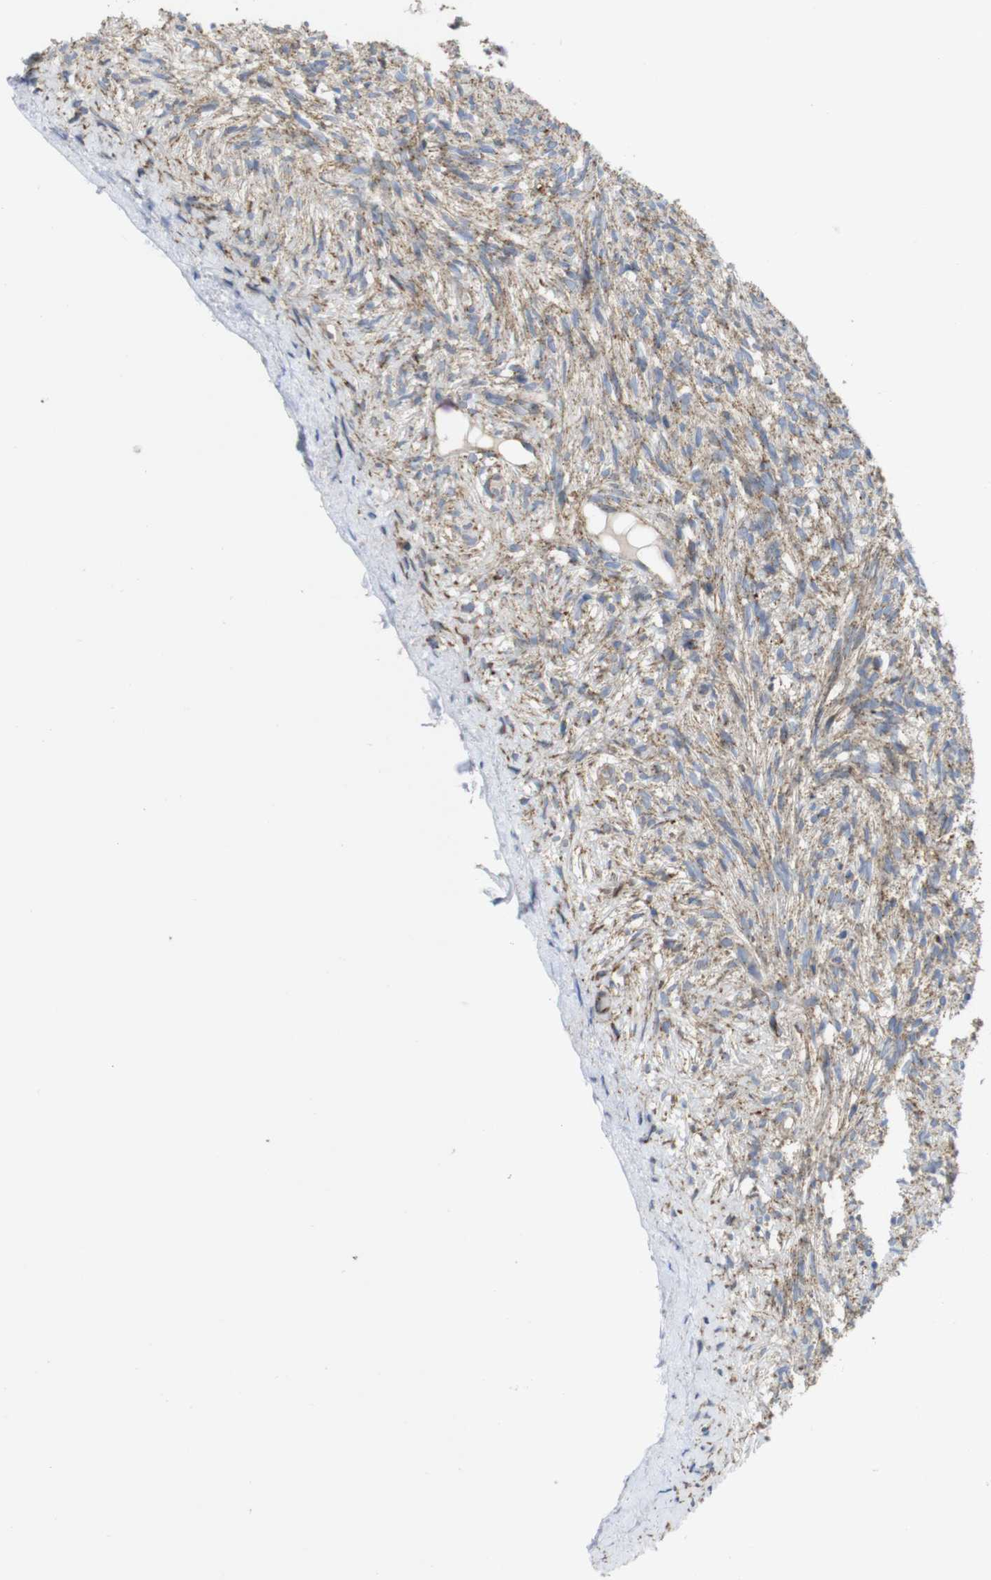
{"staining": {"intensity": "moderate", "quantity": "25%-75%", "location": "cytoplasmic/membranous"}, "tissue": "ovary", "cell_type": "Ovarian stroma cells", "image_type": "normal", "snomed": [{"axis": "morphology", "description": "Normal tissue, NOS"}, {"axis": "topography", "description": "Ovary"}], "caption": "Ovarian stroma cells demonstrate medium levels of moderate cytoplasmic/membranous staining in about 25%-75% of cells in benign ovary.", "gene": "TMEM192", "patient": {"sex": "female", "age": 33}}